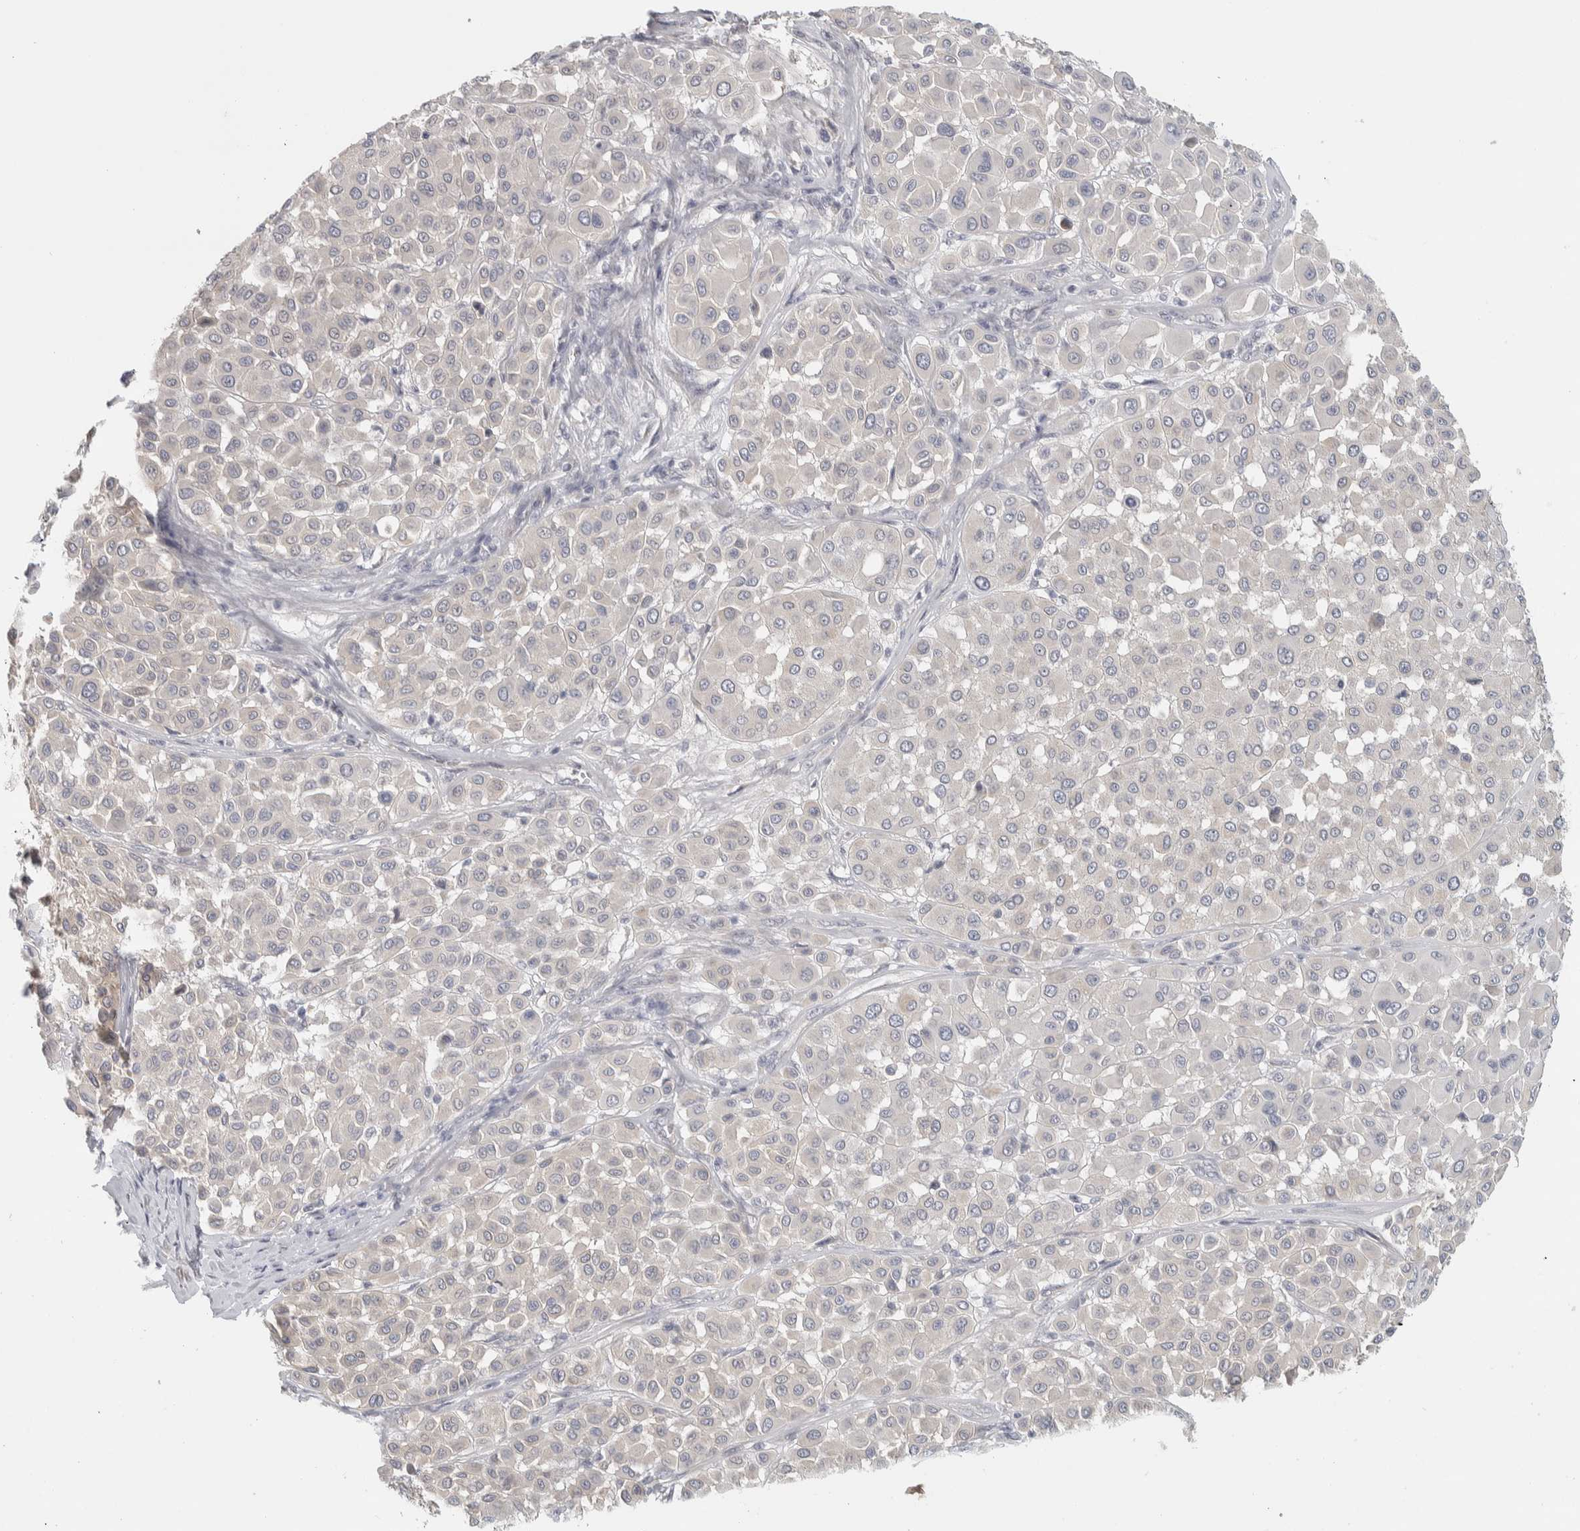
{"staining": {"intensity": "negative", "quantity": "none", "location": "none"}, "tissue": "melanoma", "cell_type": "Tumor cells", "image_type": "cancer", "snomed": [{"axis": "morphology", "description": "Malignant melanoma, Metastatic site"}, {"axis": "topography", "description": "Soft tissue"}], "caption": "IHC histopathology image of human melanoma stained for a protein (brown), which shows no staining in tumor cells.", "gene": "DCXR", "patient": {"sex": "male", "age": 41}}